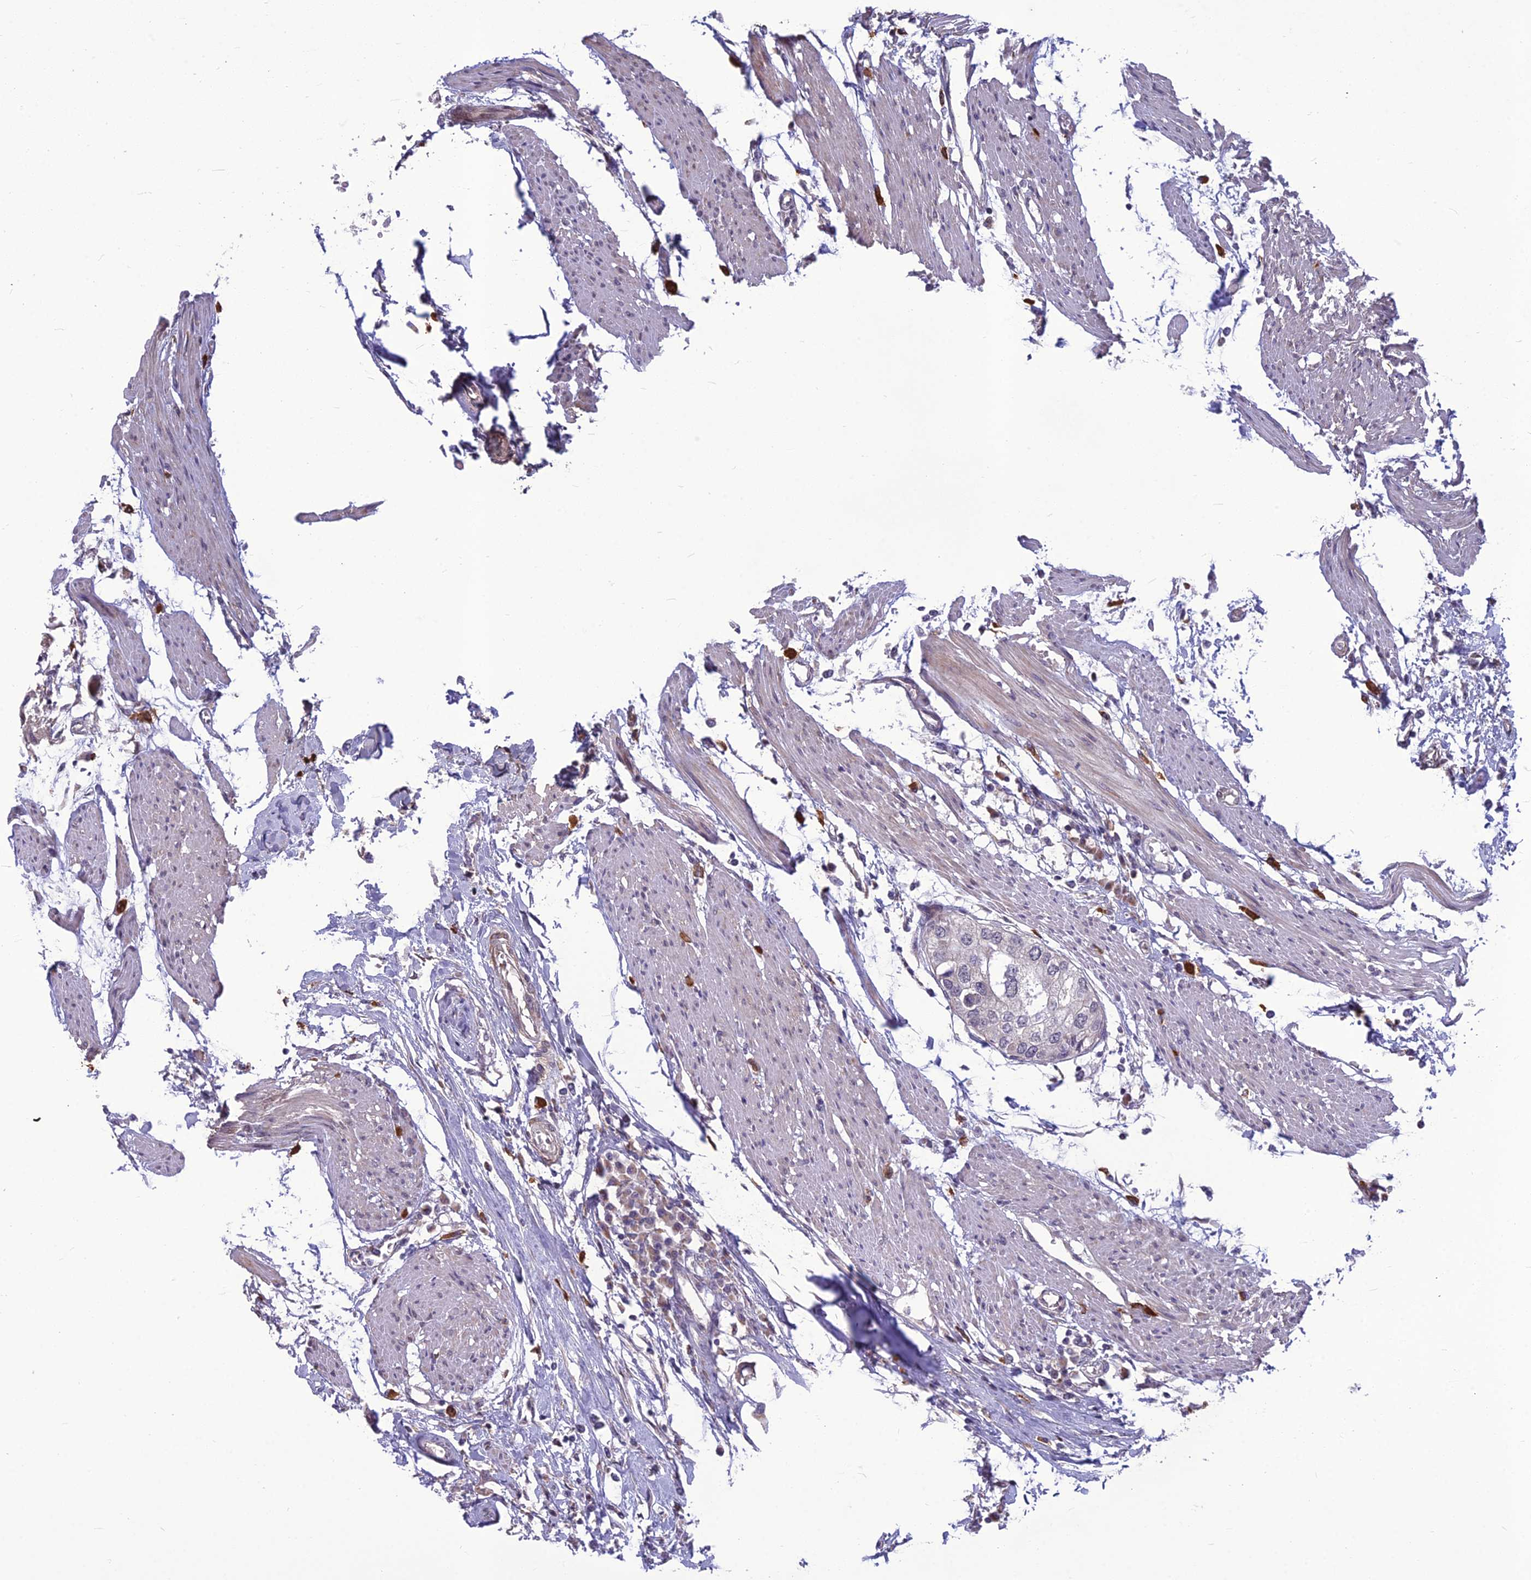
{"staining": {"intensity": "negative", "quantity": "none", "location": "none"}, "tissue": "urothelial cancer", "cell_type": "Tumor cells", "image_type": "cancer", "snomed": [{"axis": "morphology", "description": "Urothelial carcinoma, High grade"}, {"axis": "topography", "description": "Urinary bladder"}], "caption": "Human urothelial carcinoma (high-grade) stained for a protein using IHC displays no positivity in tumor cells.", "gene": "FBRS", "patient": {"sex": "male", "age": 64}}